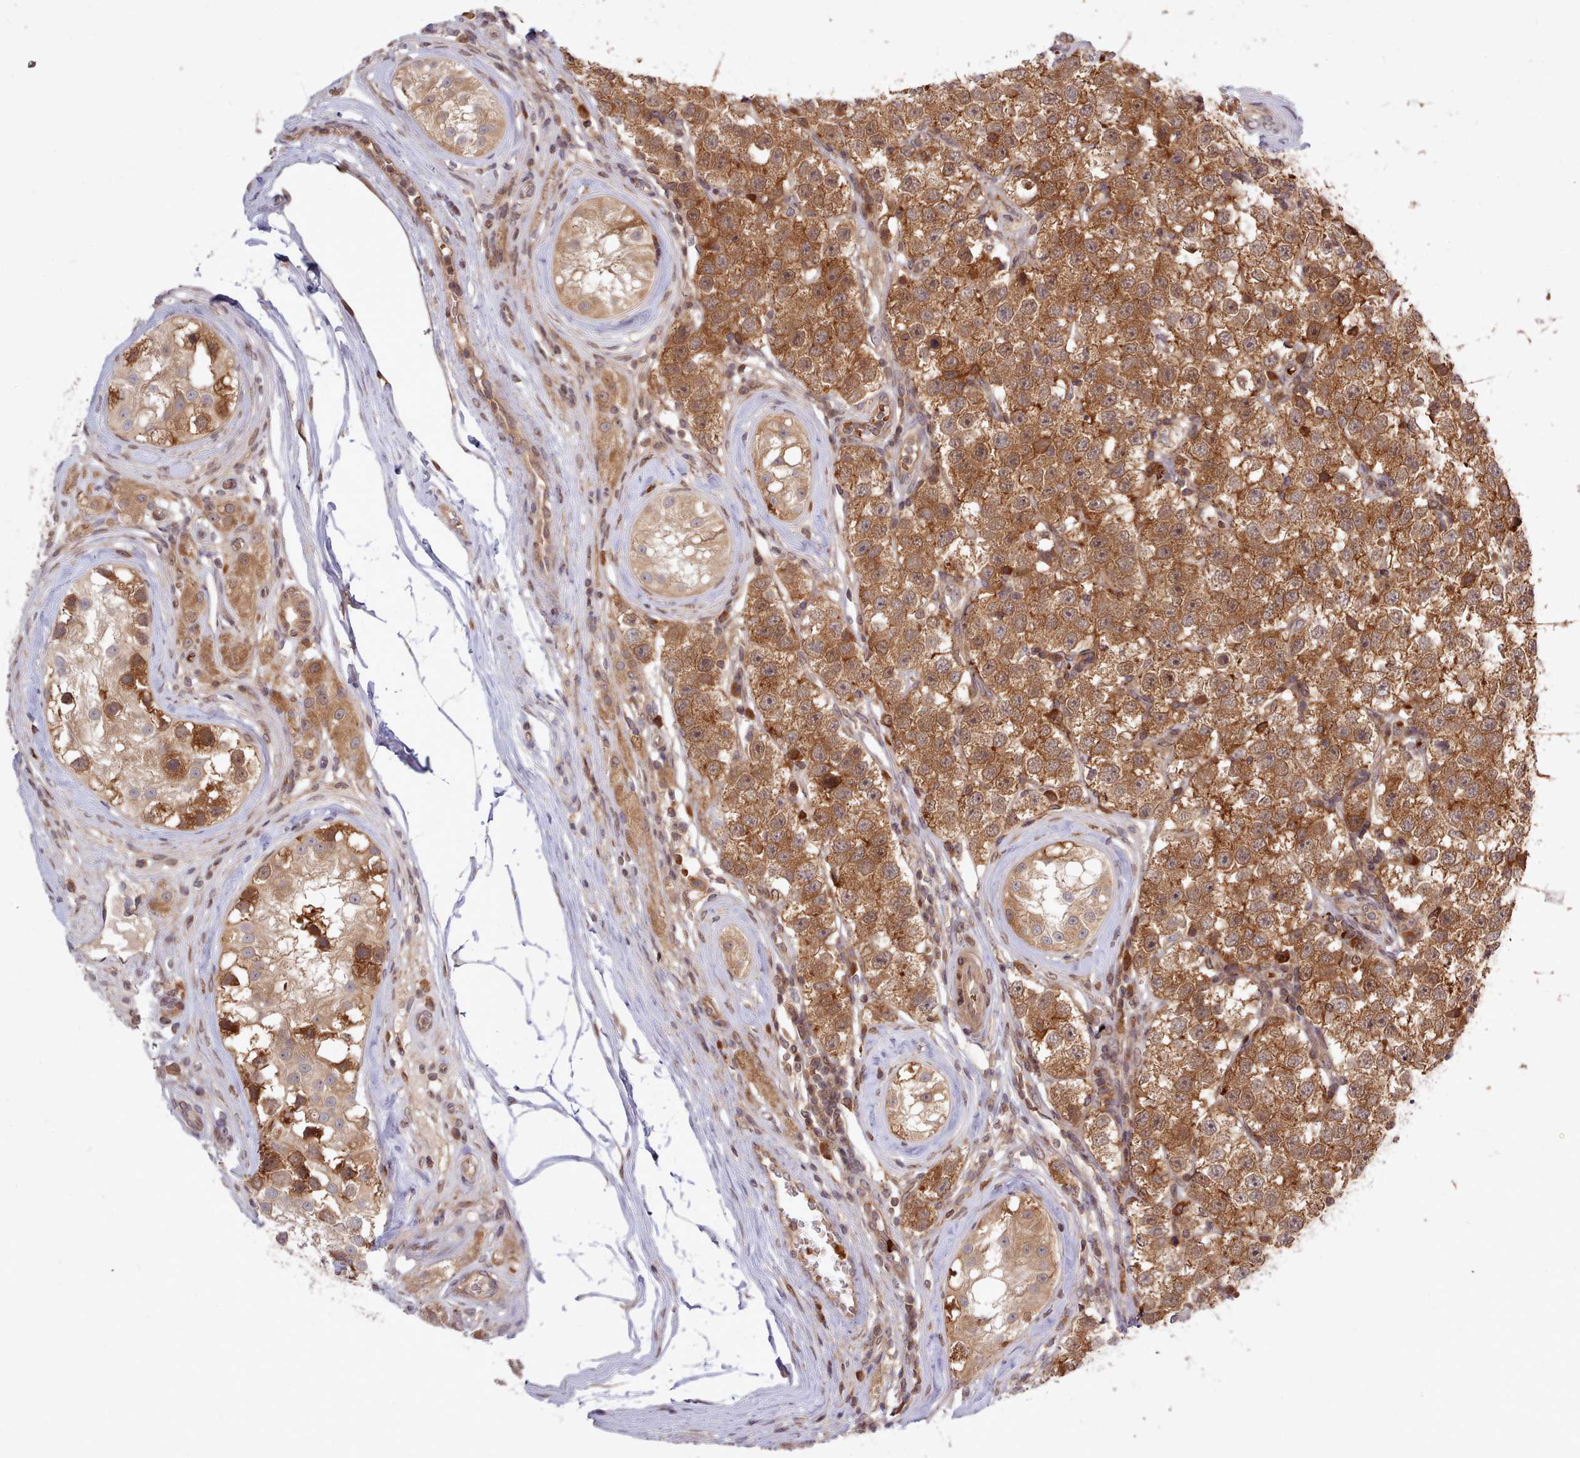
{"staining": {"intensity": "moderate", "quantity": ">75%", "location": "cytoplasmic/membranous,nuclear"}, "tissue": "testis cancer", "cell_type": "Tumor cells", "image_type": "cancer", "snomed": [{"axis": "morphology", "description": "Seminoma, NOS"}, {"axis": "topography", "description": "Testis"}], "caption": "Moderate cytoplasmic/membranous and nuclear positivity is seen in approximately >75% of tumor cells in testis cancer (seminoma).", "gene": "UBE2G1", "patient": {"sex": "male", "age": 34}}